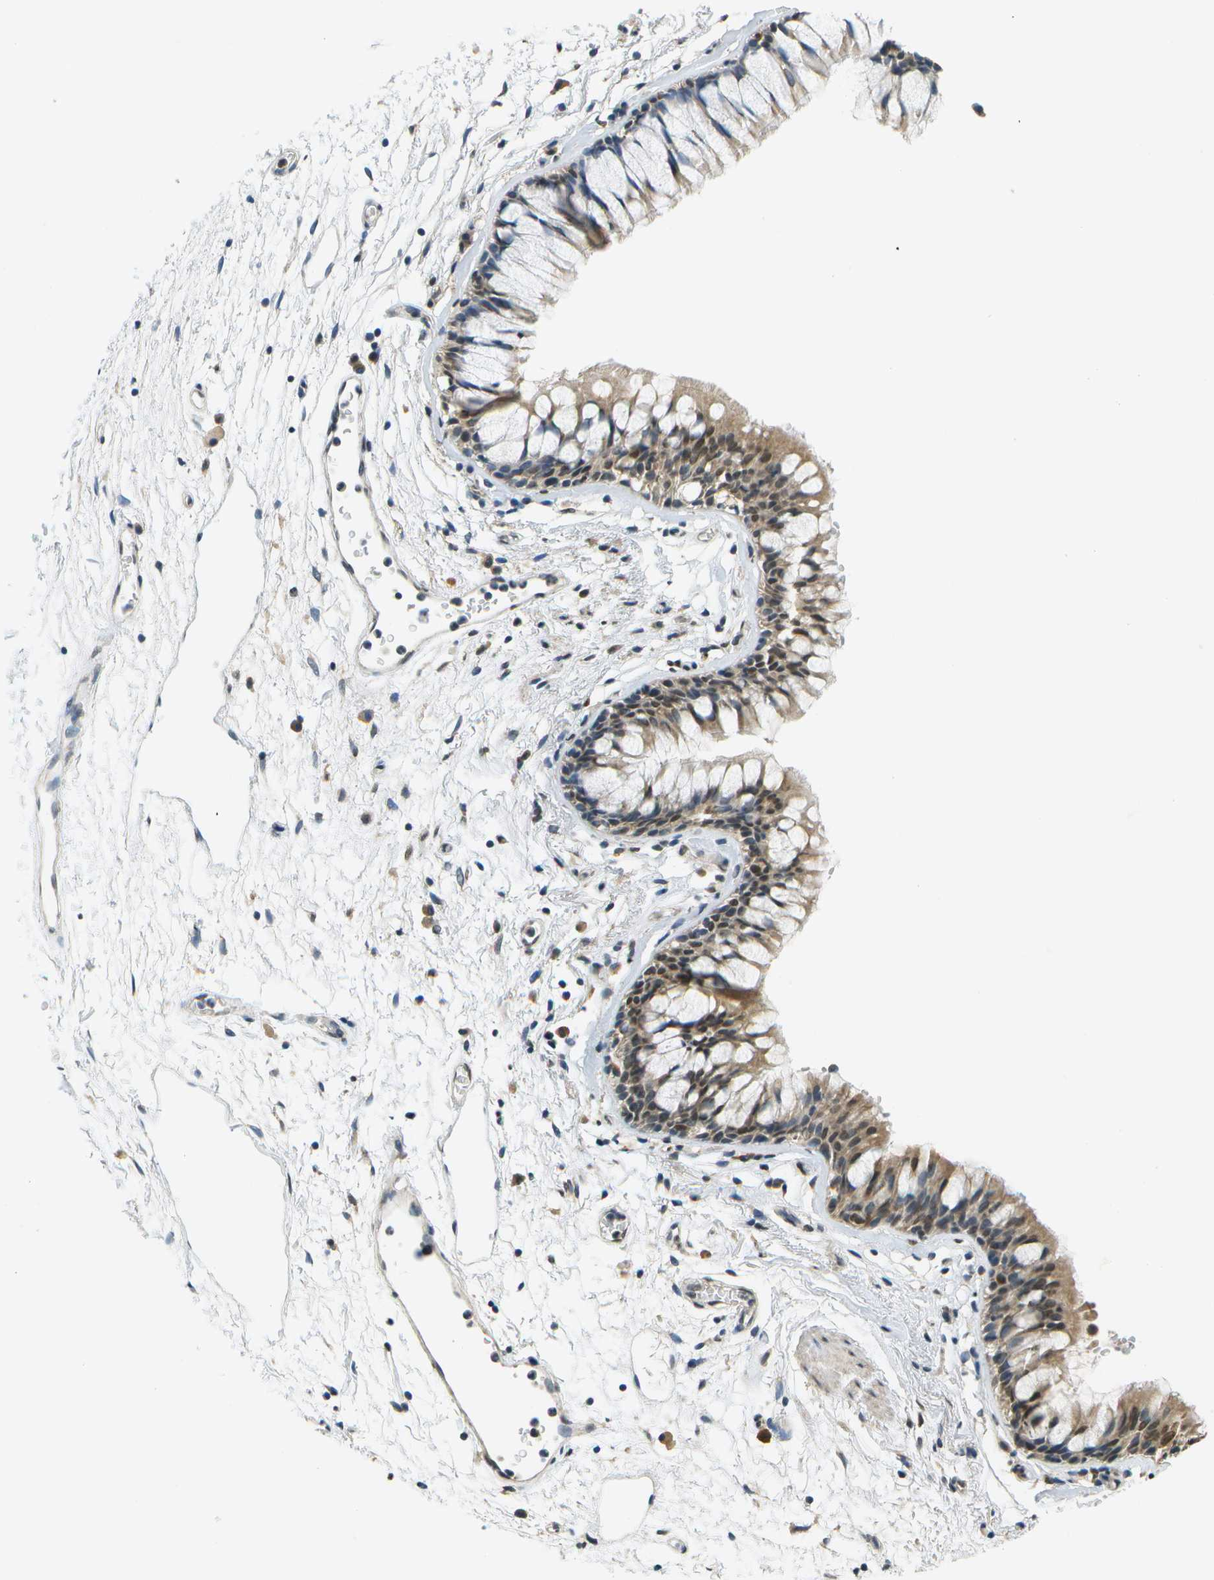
{"staining": {"intensity": "moderate", "quantity": ">75%", "location": "cytoplasmic/membranous,nuclear"}, "tissue": "bronchus", "cell_type": "Respiratory epithelial cells", "image_type": "normal", "snomed": [{"axis": "morphology", "description": "Normal tissue, NOS"}, {"axis": "topography", "description": "Cartilage tissue"}, {"axis": "topography", "description": "Bronchus"}], "caption": "A micrograph of bronchus stained for a protein demonstrates moderate cytoplasmic/membranous,nuclear brown staining in respiratory epithelial cells.", "gene": "ABL2", "patient": {"sex": "female", "age": 53}}